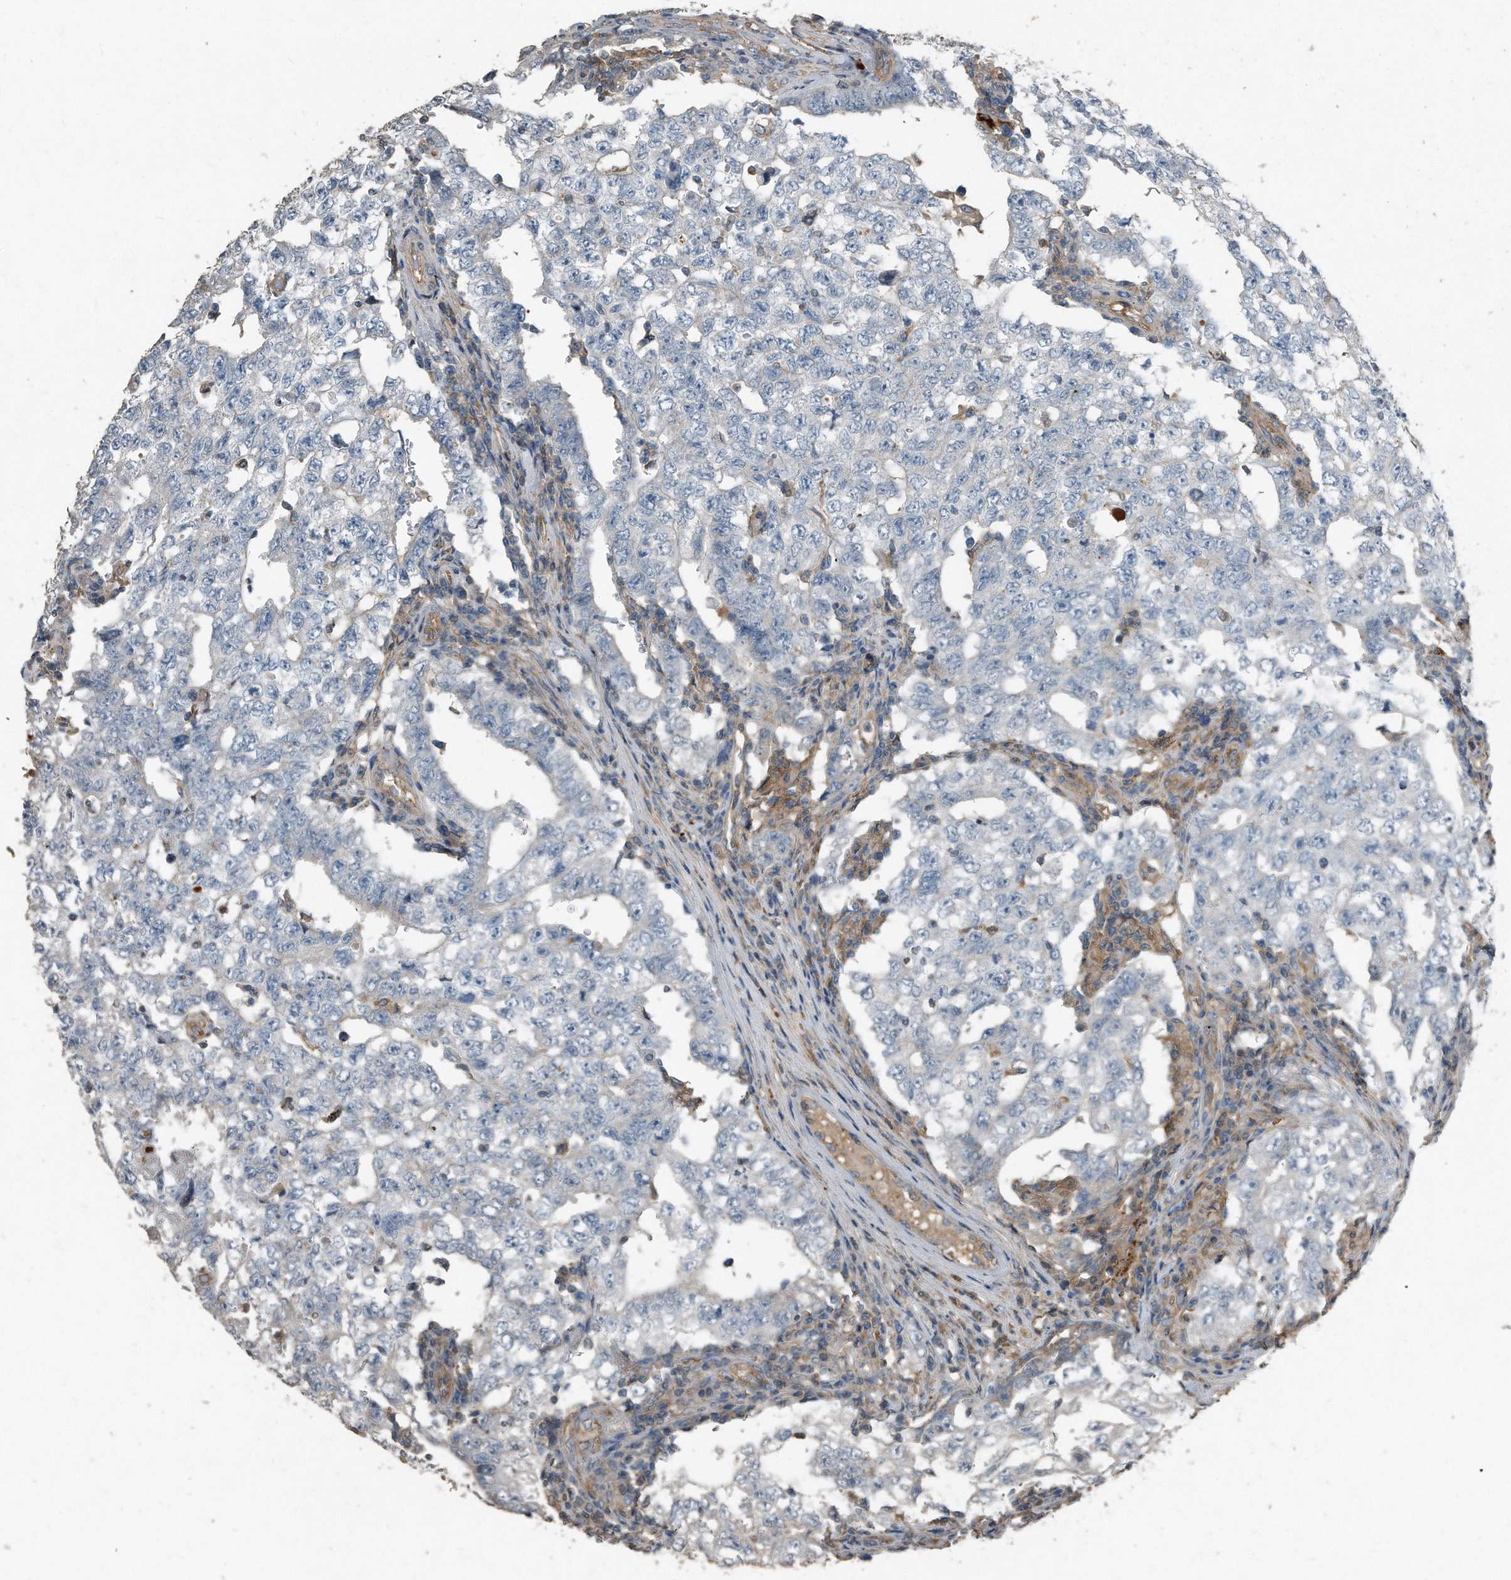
{"staining": {"intensity": "negative", "quantity": "none", "location": "none"}, "tissue": "testis cancer", "cell_type": "Tumor cells", "image_type": "cancer", "snomed": [{"axis": "morphology", "description": "Carcinoma, Embryonal, NOS"}, {"axis": "topography", "description": "Testis"}], "caption": "IHC image of neoplastic tissue: human testis cancer stained with DAB exhibits no significant protein positivity in tumor cells. (Immunohistochemistry, brightfield microscopy, high magnification).", "gene": "C9", "patient": {"sex": "male", "age": 26}}